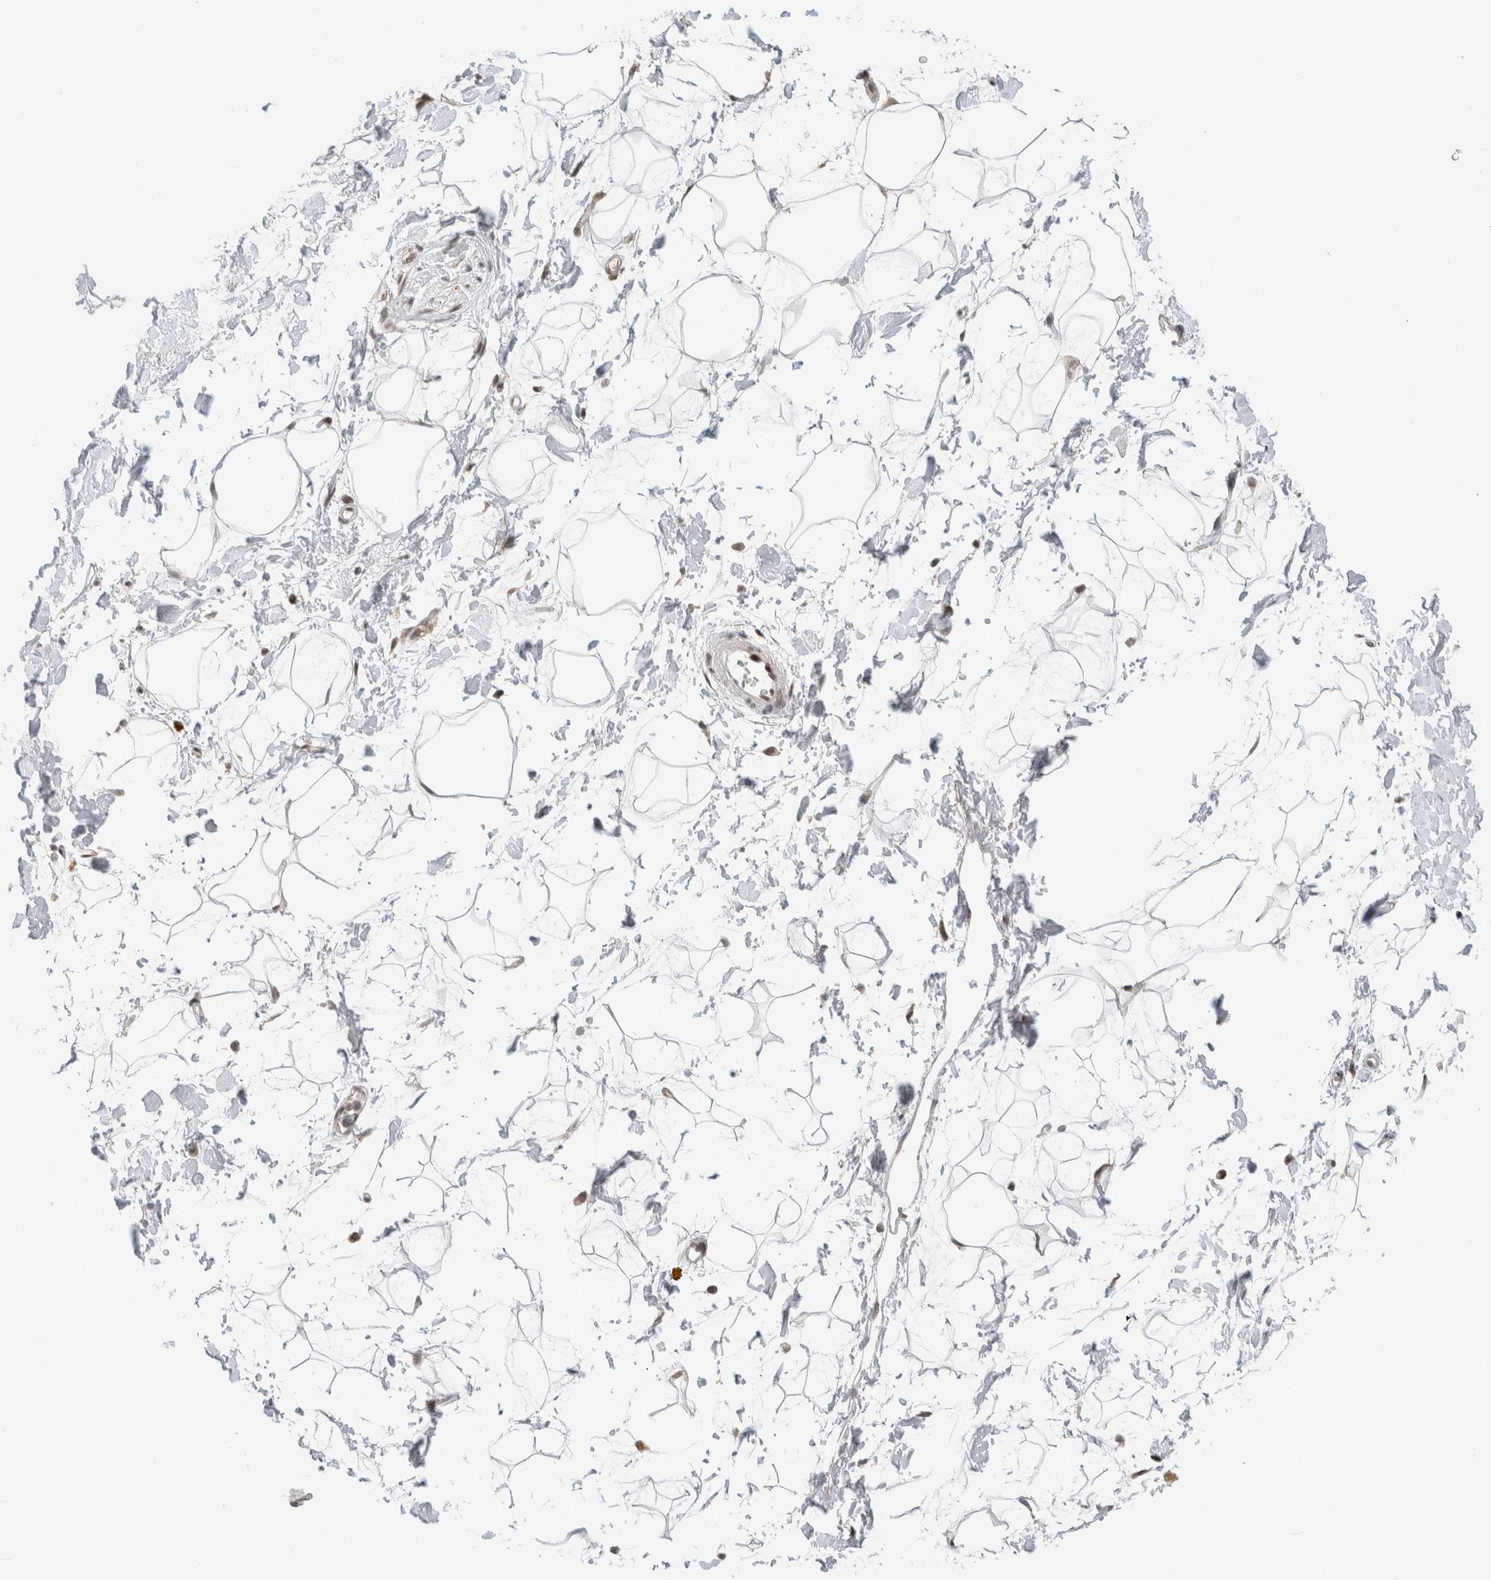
{"staining": {"intensity": "weak", "quantity": "25%-75%", "location": "nuclear"}, "tissue": "adipose tissue", "cell_type": "Adipocytes", "image_type": "normal", "snomed": [{"axis": "morphology", "description": "Normal tissue, NOS"}, {"axis": "topography", "description": "Soft tissue"}], "caption": "DAB (3,3'-diaminobenzidine) immunohistochemical staining of normal human adipose tissue shows weak nuclear protein positivity in approximately 25%-75% of adipocytes.", "gene": "HNRNPR", "patient": {"sex": "male", "age": 72}}